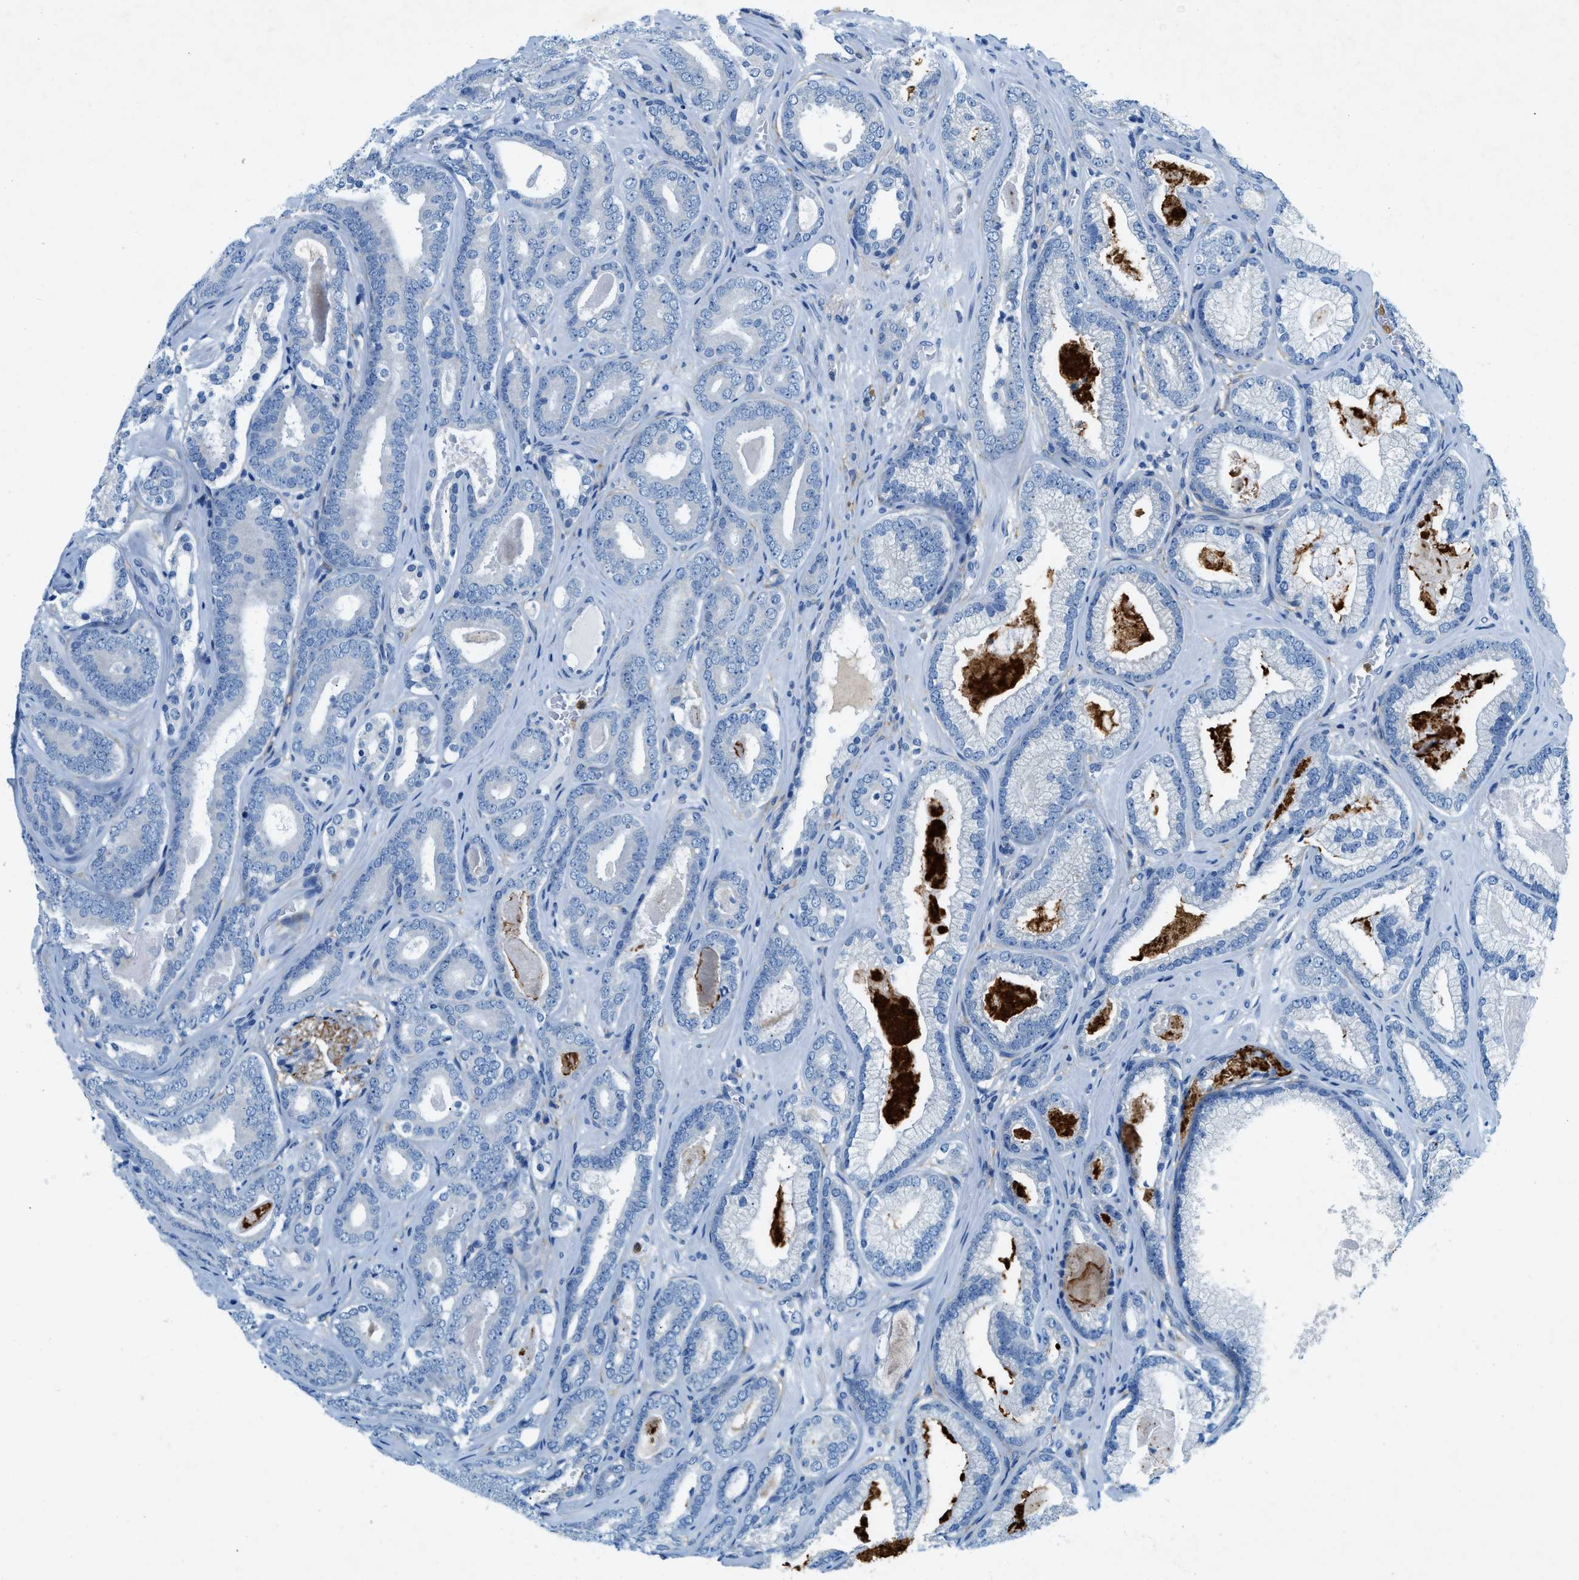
{"staining": {"intensity": "negative", "quantity": "none", "location": "none"}, "tissue": "prostate cancer", "cell_type": "Tumor cells", "image_type": "cancer", "snomed": [{"axis": "morphology", "description": "Adenocarcinoma, High grade"}, {"axis": "topography", "description": "Prostate"}], "caption": "IHC of human prostate cancer (high-grade adenocarcinoma) shows no positivity in tumor cells.", "gene": "ZDHHC13", "patient": {"sex": "male", "age": 60}}